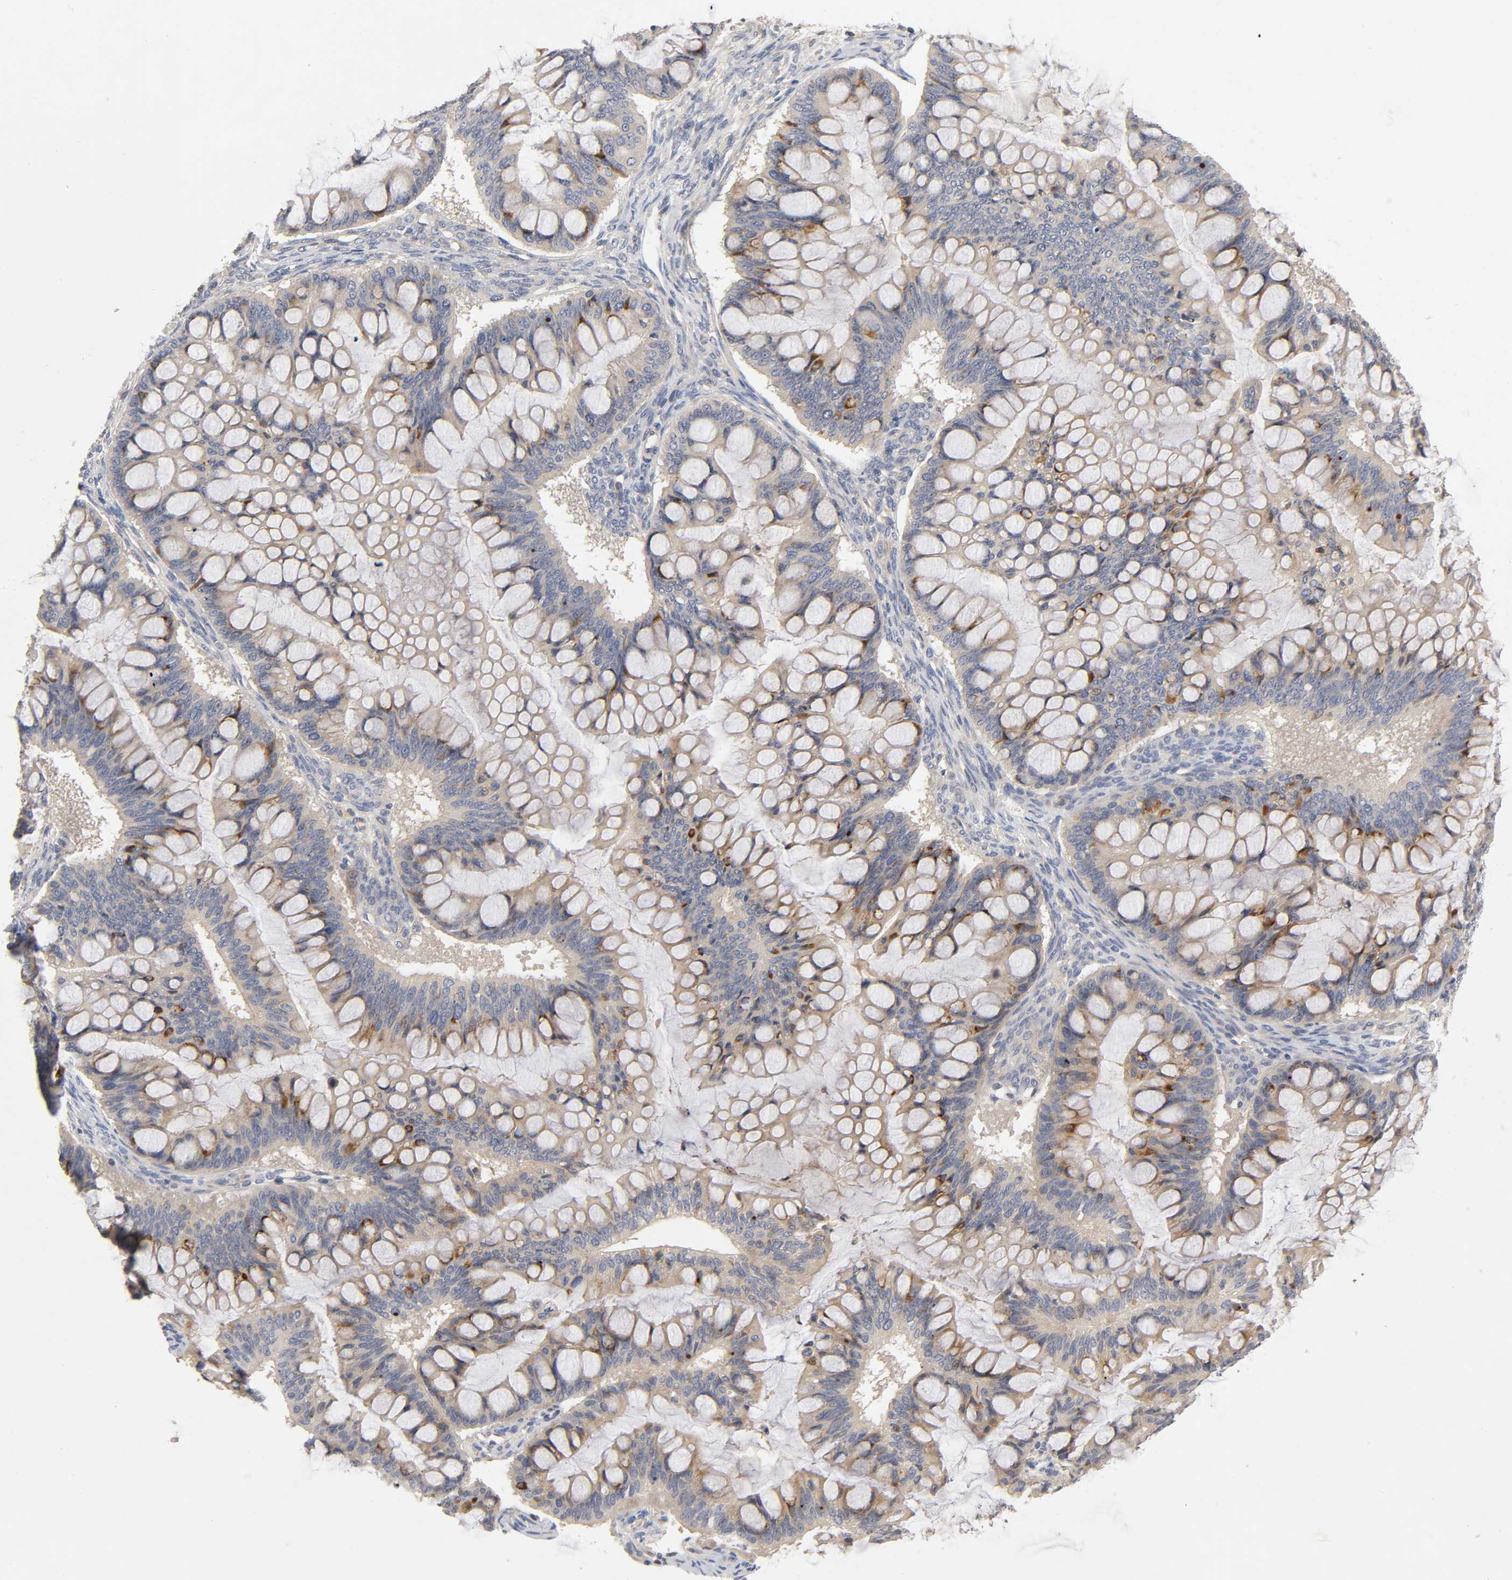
{"staining": {"intensity": "weak", "quantity": ">75%", "location": "cytoplasmic/membranous"}, "tissue": "ovarian cancer", "cell_type": "Tumor cells", "image_type": "cancer", "snomed": [{"axis": "morphology", "description": "Cystadenocarcinoma, mucinous, NOS"}, {"axis": "topography", "description": "Ovary"}], "caption": "DAB (3,3'-diaminobenzidine) immunohistochemical staining of human mucinous cystadenocarcinoma (ovarian) displays weak cytoplasmic/membranous protein expression in about >75% of tumor cells.", "gene": "RHOA", "patient": {"sex": "female", "age": 73}}